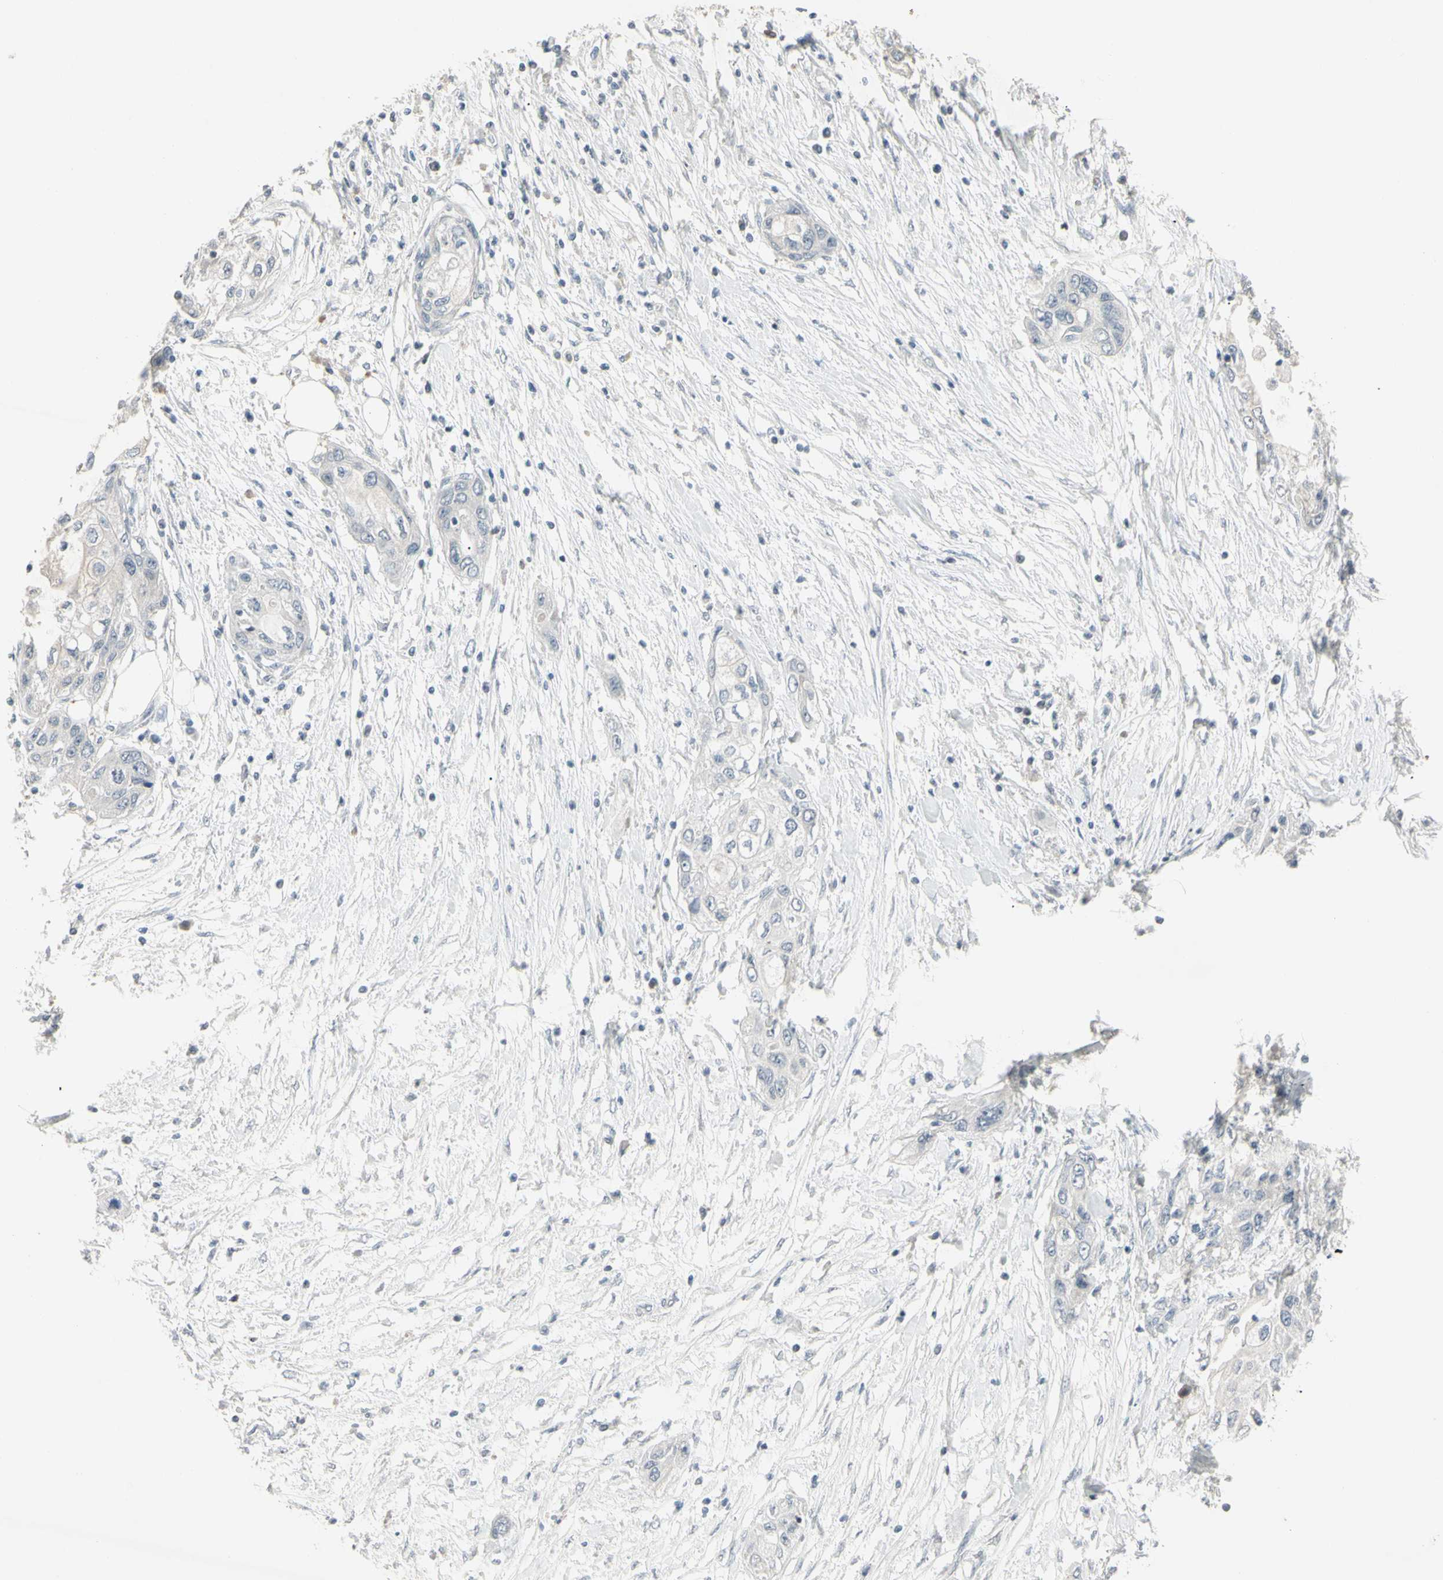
{"staining": {"intensity": "negative", "quantity": "none", "location": "none"}, "tissue": "pancreatic cancer", "cell_type": "Tumor cells", "image_type": "cancer", "snomed": [{"axis": "morphology", "description": "Adenocarcinoma, NOS"}, {"axis": "topography", "description": "Pancreas"}], "caption": "Protein analysis of adenocarcinoma (pancreatic) demonstrates no significant positivity in tumor cells.", "gene": "PIAS4", "patient": {"sex": "female", "age": 70}}